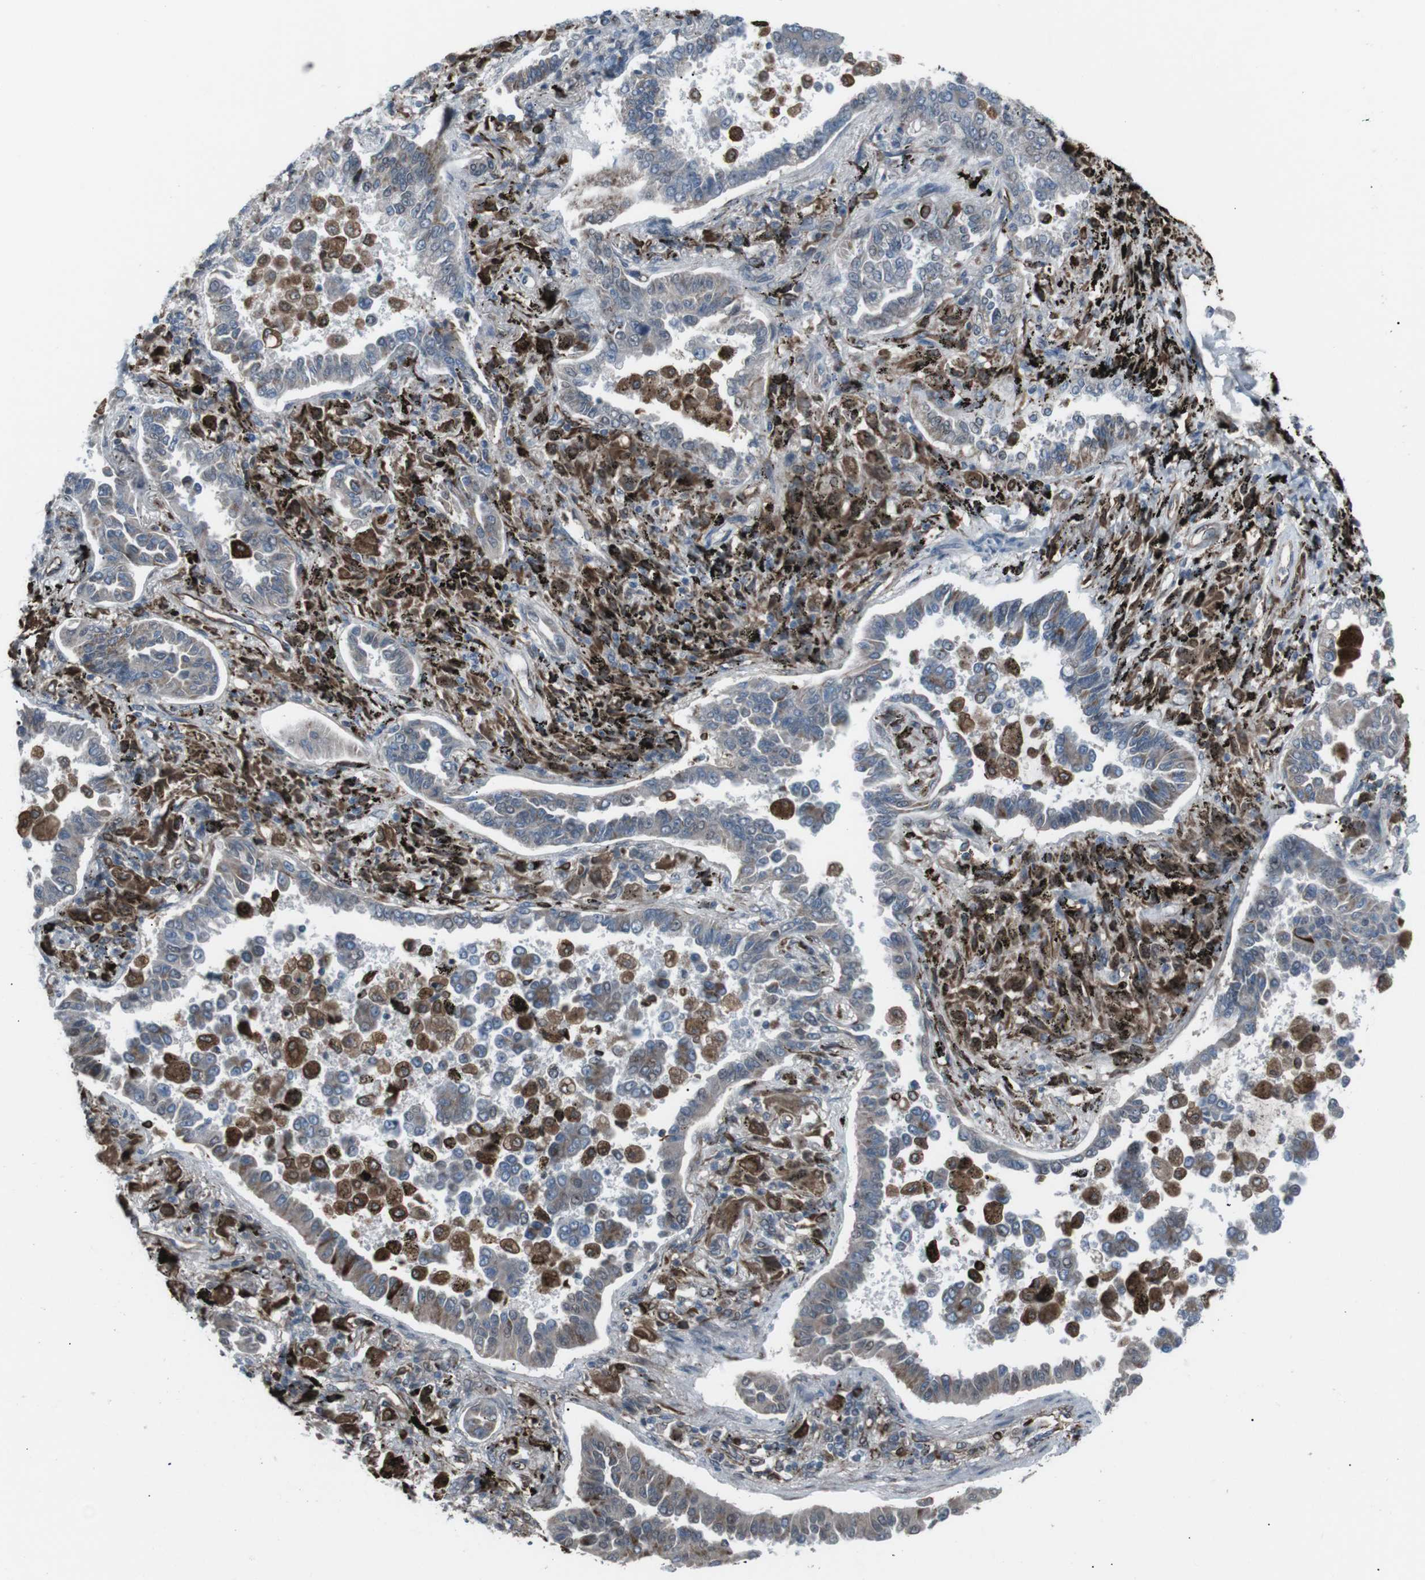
{"staining": {"intensity": "moderate", "quantity": "<25%", "location": "cytoplasmic/membranous"}, "tissue": "lung cancer", "cell_type": "Tumor cells", "image_type": "cancer", "snomed": [{"axis": "morphology", "description": "Normal tissue, NOS"}, {"axis": "morphology", "description": "Adenocarcinoma, NOS"}, {"axis": "topography", "description": "Lung"}], "caption": "Immunohistochemical staining of lung cancer (adenocarcinoma) reveals low levels of moderate cytoplasmic/membranous expression in about <25% of tumor cells. (DAB IHC, brown staining for protein, blue staining for nuclei).", "gene": "TMEM141", "patient": {"sex": "male", "age": 59}}